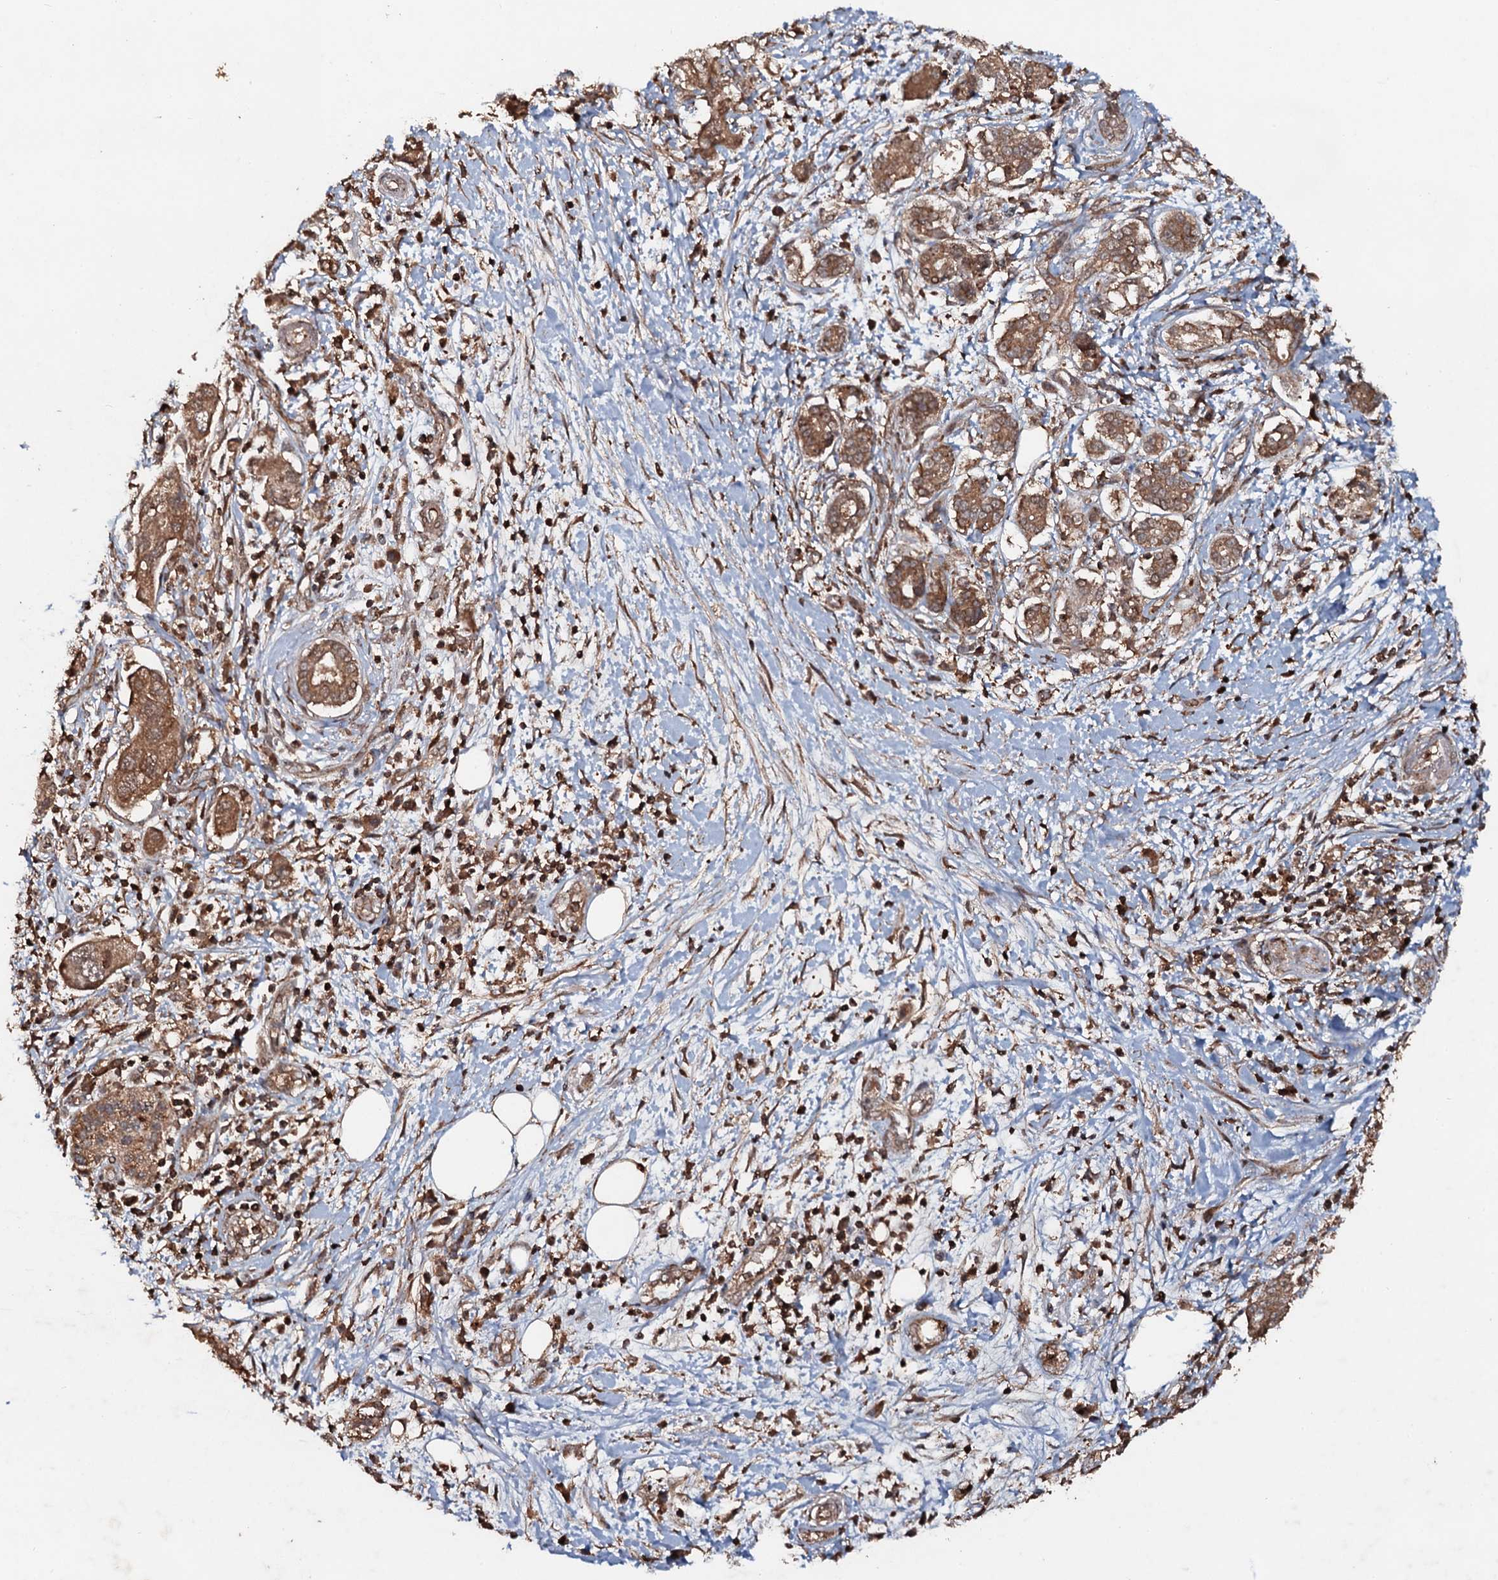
{"staining": {"intensity": "moderate", "quantity": ">75%", "location": "cytoplasmic/membranous"}, "tissue": "pancreatic cancer", "cell_type": "Tumor cells", "image_type": "cancer", "snomed": [{"axis": "morphology", "description": "Adenocarcinoma, NOS"}, {"axis": "topography", "description": "Pancreas"}], "caption": "A brown stain labels moderate cytoplasmic/membranous positivity of a protein in human adenocarcinoma (pancreatic) tumor cells.", "gene": "ADGRG3", "patient": {"sex": "female", "age": 73}}